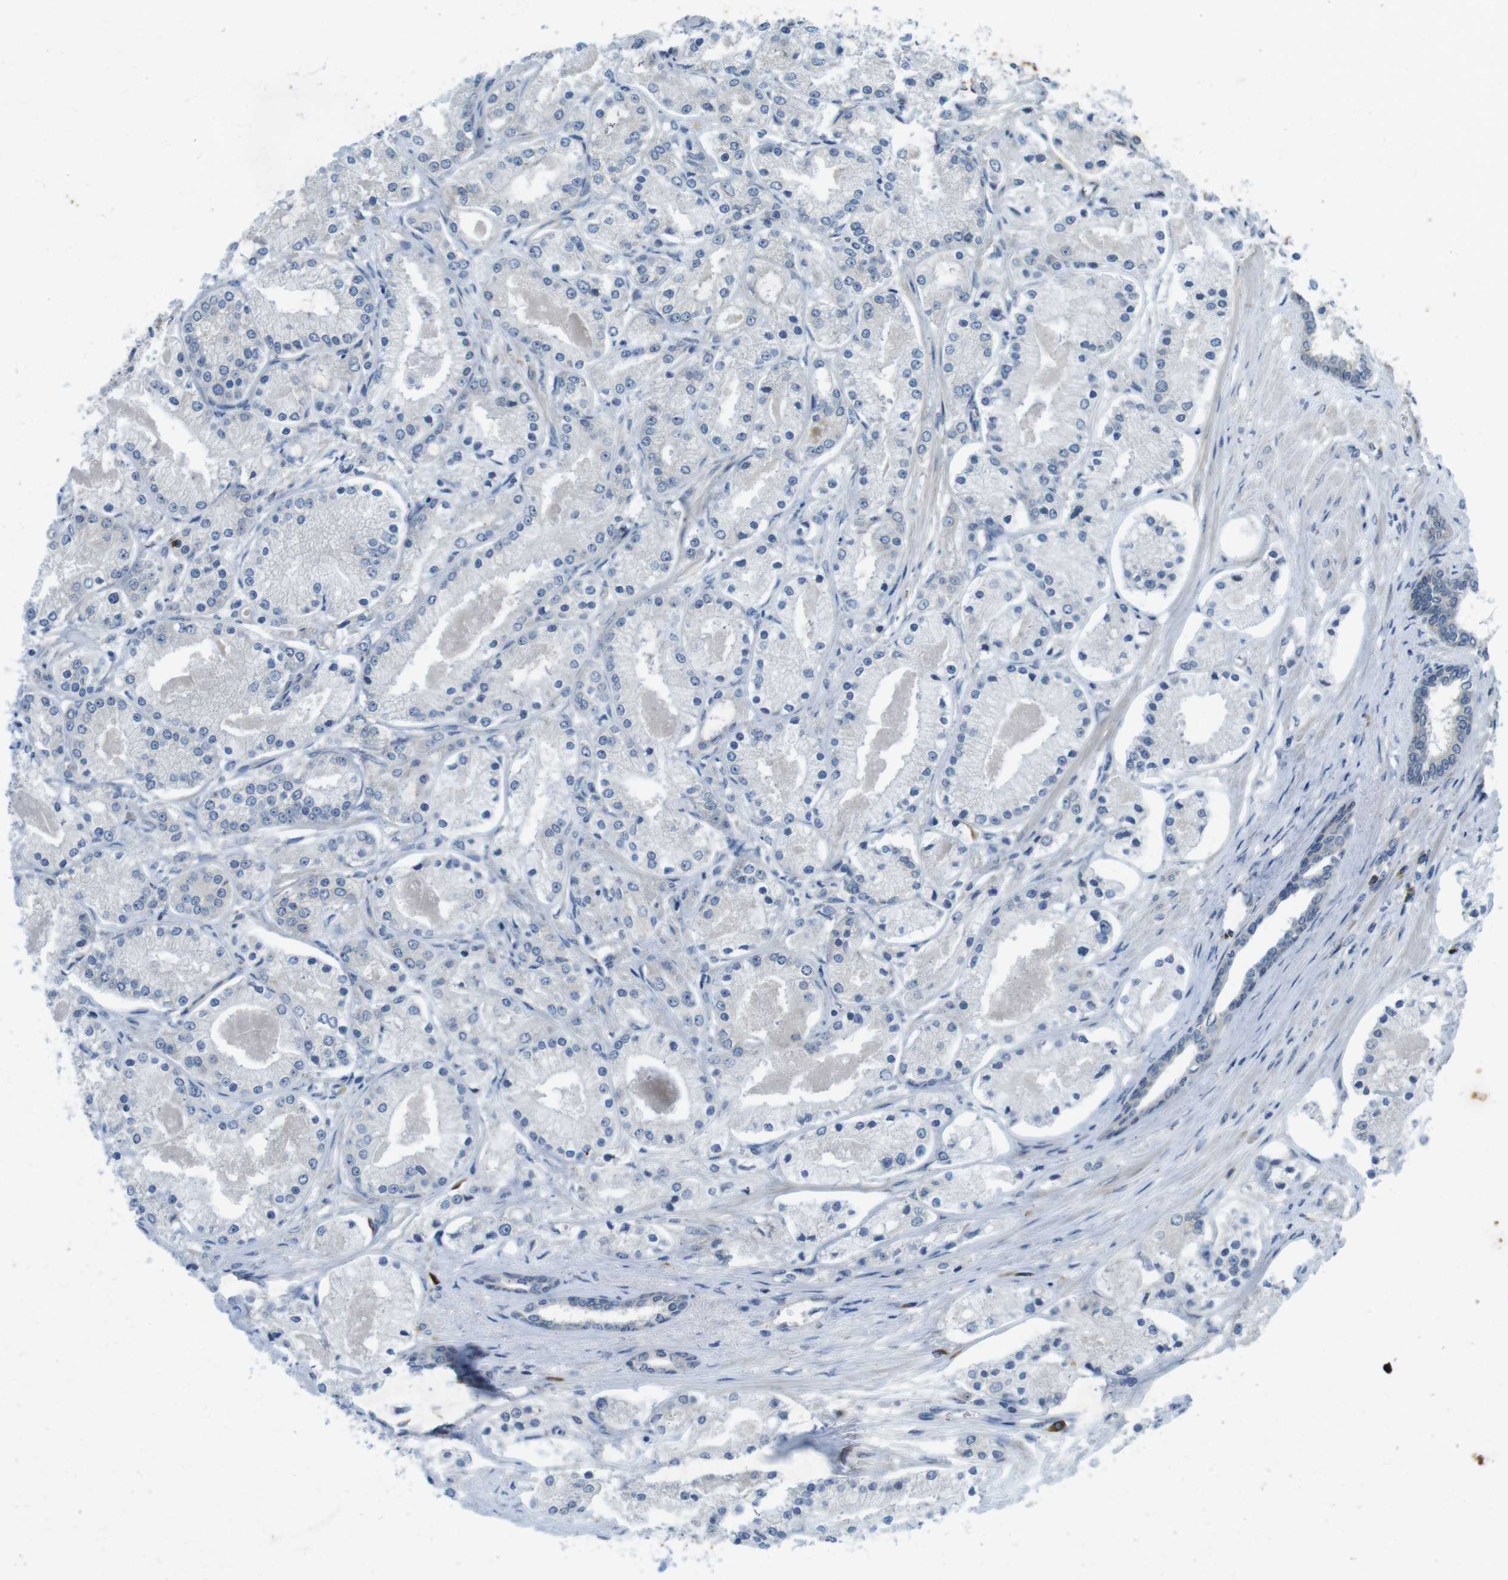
{"staining": {"intensity": "negative", "quantity": "none", "location": "none"}, "tissue": "prostate cancer", "cell_type": "Tumor cells", "image_type": "cancer", "snomed": [{"axis": "morphology", "description": "Adenocarcinoma, High grade"}, {"axis": "topography", "description": "Prostate"}], "caption": "The photomicrograph displays no significant expression in tumor cells of high-grade adenocarcinoma (prostate).", "gene": "FLCN", "patient": {"sex": "male", "age": 66}}